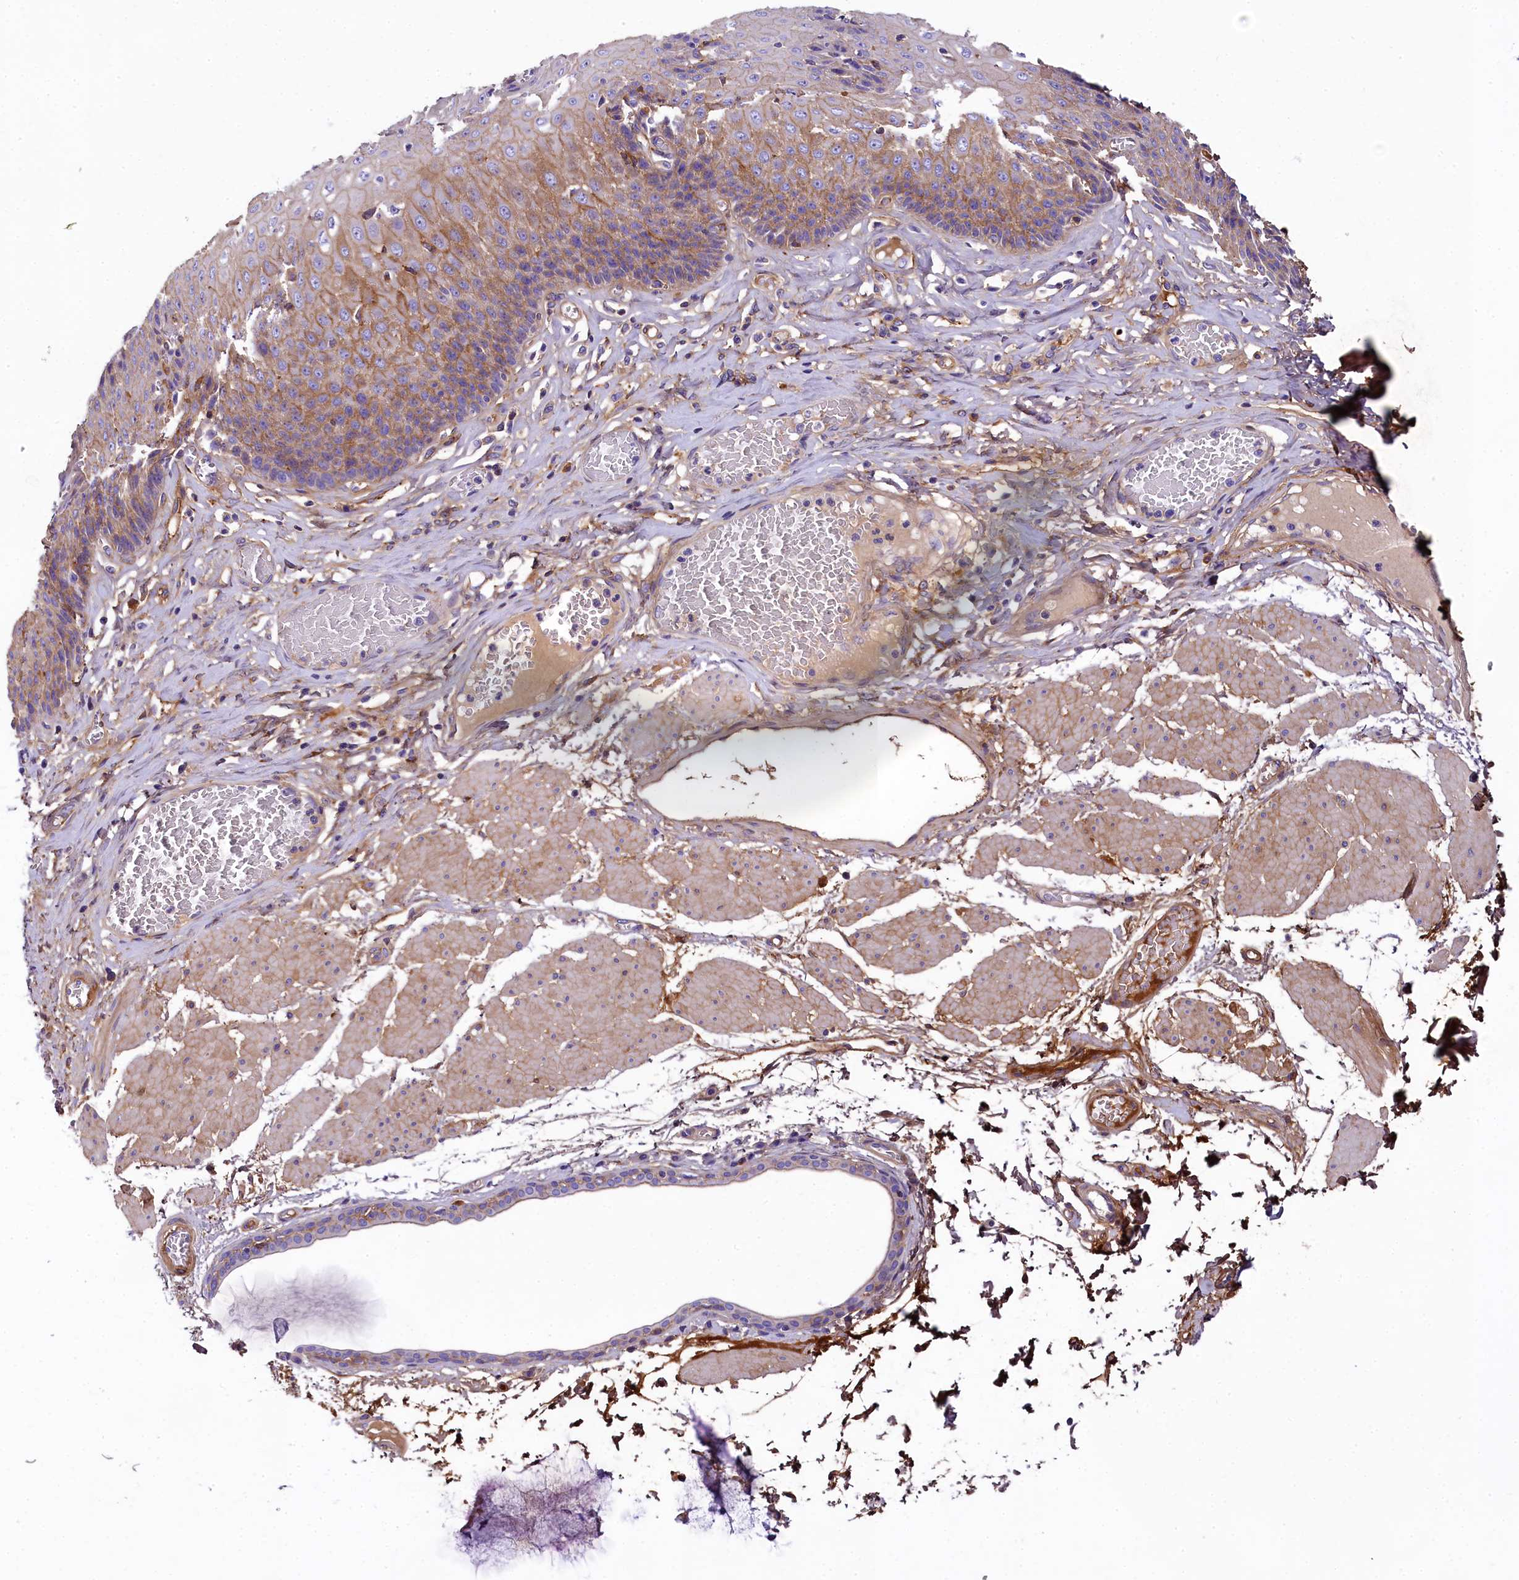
{"staining": {"intensity": "strong", "quantity": "25%-75%", "location": "cytoplasmic/membranous"}, "tissue": "esophagus", "cell_type": "Squamous epithelial cells", "image_type": "normal", "snomed": [{"axis": "morphology", "description": "Normal tissue, NOS"}, {"axis": "topography", "description": "Esophagus"}], "caption": "Esophagus stained with IHC reveals strong cytoplasmic/membranous expression in about 25%-75% of squamous epithelial cells.", "gene": "SOD3", "patient": {"sex": "male", "age": 60}}